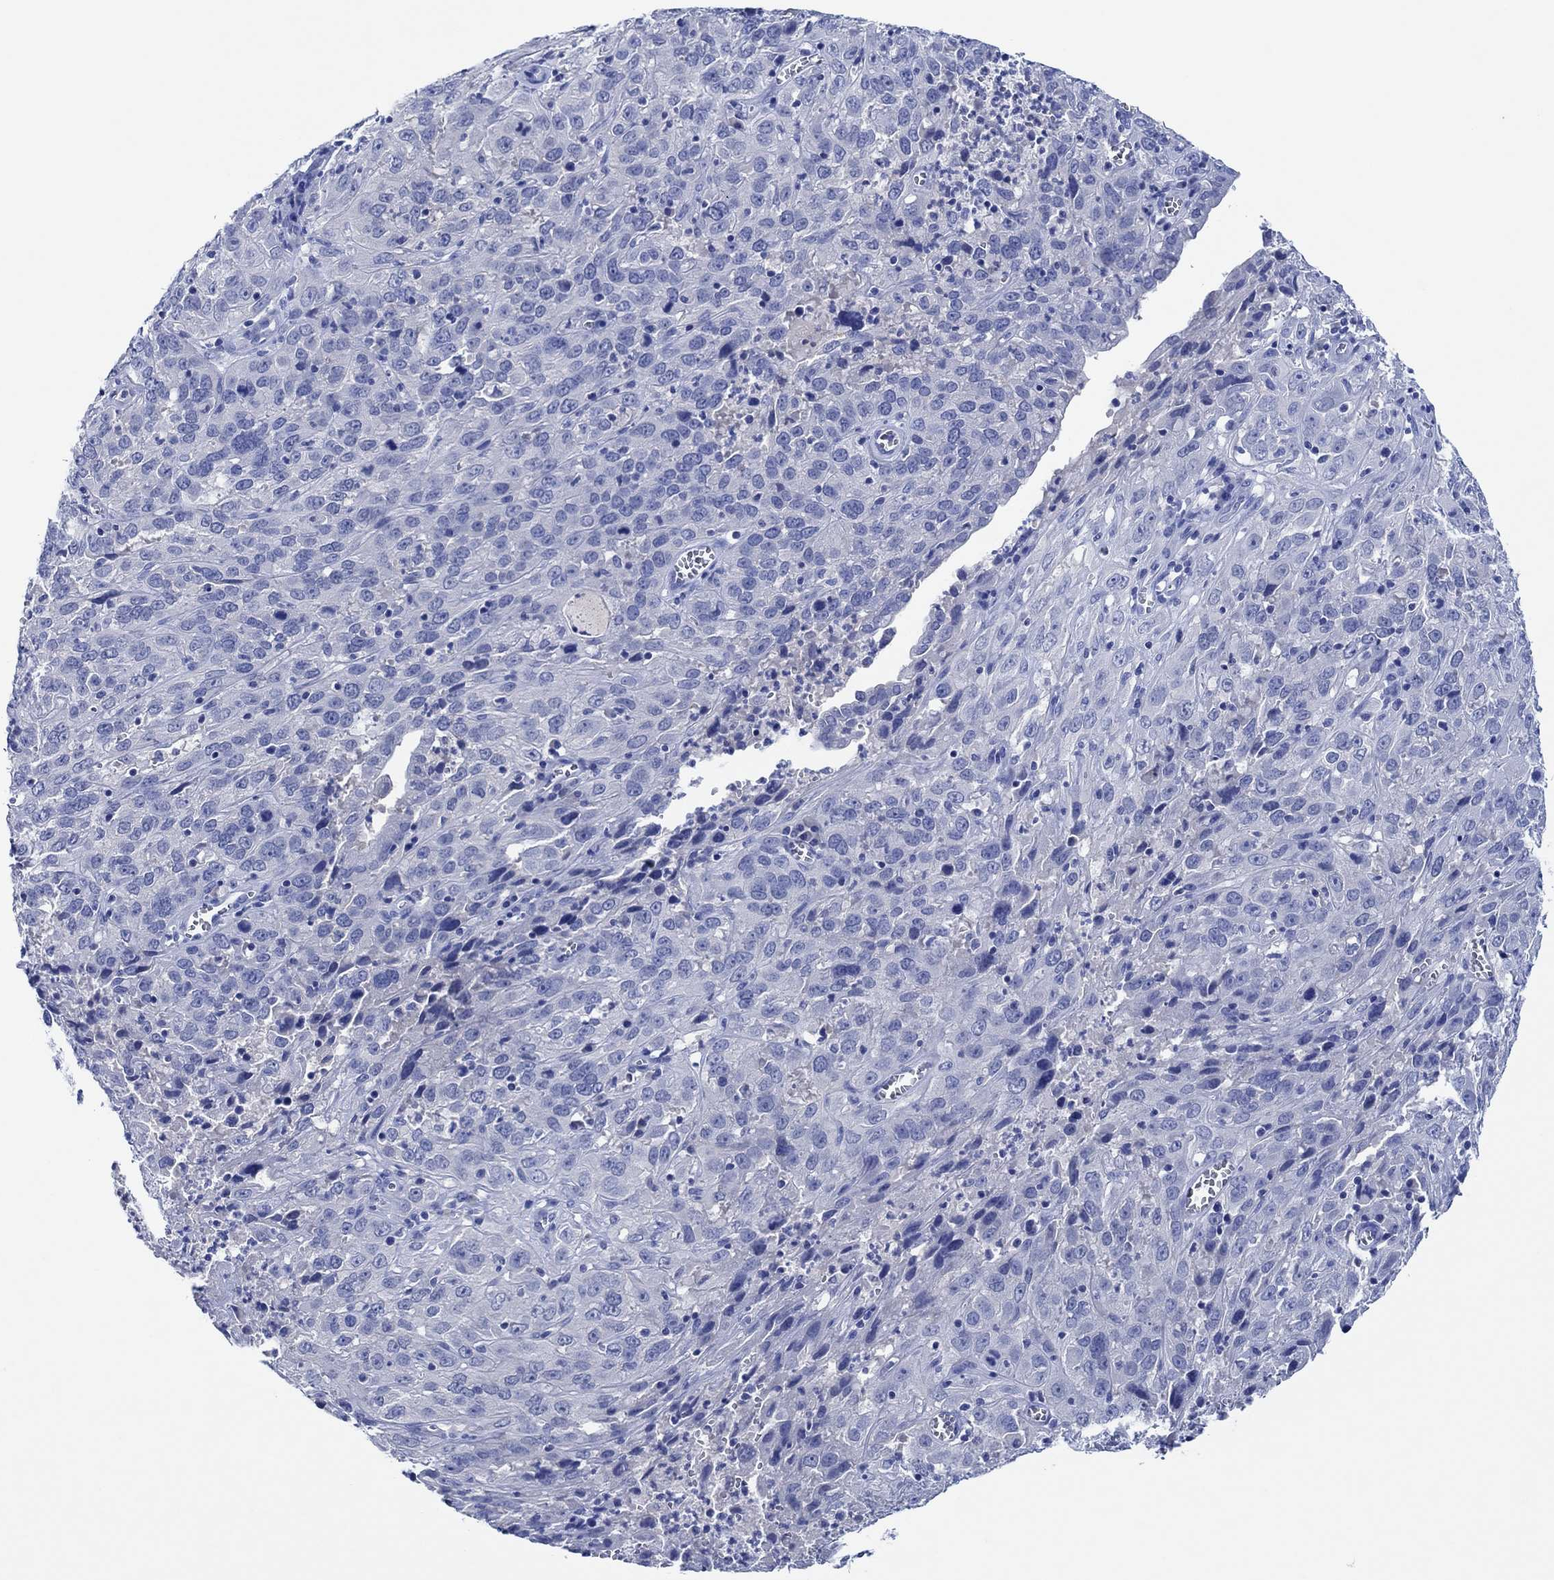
{"staining": {"intensity": "negative", "quantity": "none", "location": "none"}, "tissue": "cervical cancer", "cell_type": "Tumor cells", "image_type": "cancer", "snomed": [{"axis": "morphology", "description": "Squamous cell carcinoma, NOS"}, {"axis": "topography", "description": "Cervix"}], "caption": "IHC micrograph of neoplastic tissue: cervical cancer (squamous cell carcinoma) stained with DAB (3,3'-diaminobenzidine) reveals no significant protein expression in tumor cells. The staining is performed using DAB (3,3'-diaminobenzidine) brown chromogen with nuclei counter-stained in using hematoxylin.", "gene": "CPNE6", "patient": {"sex": "female", "age": 32}}